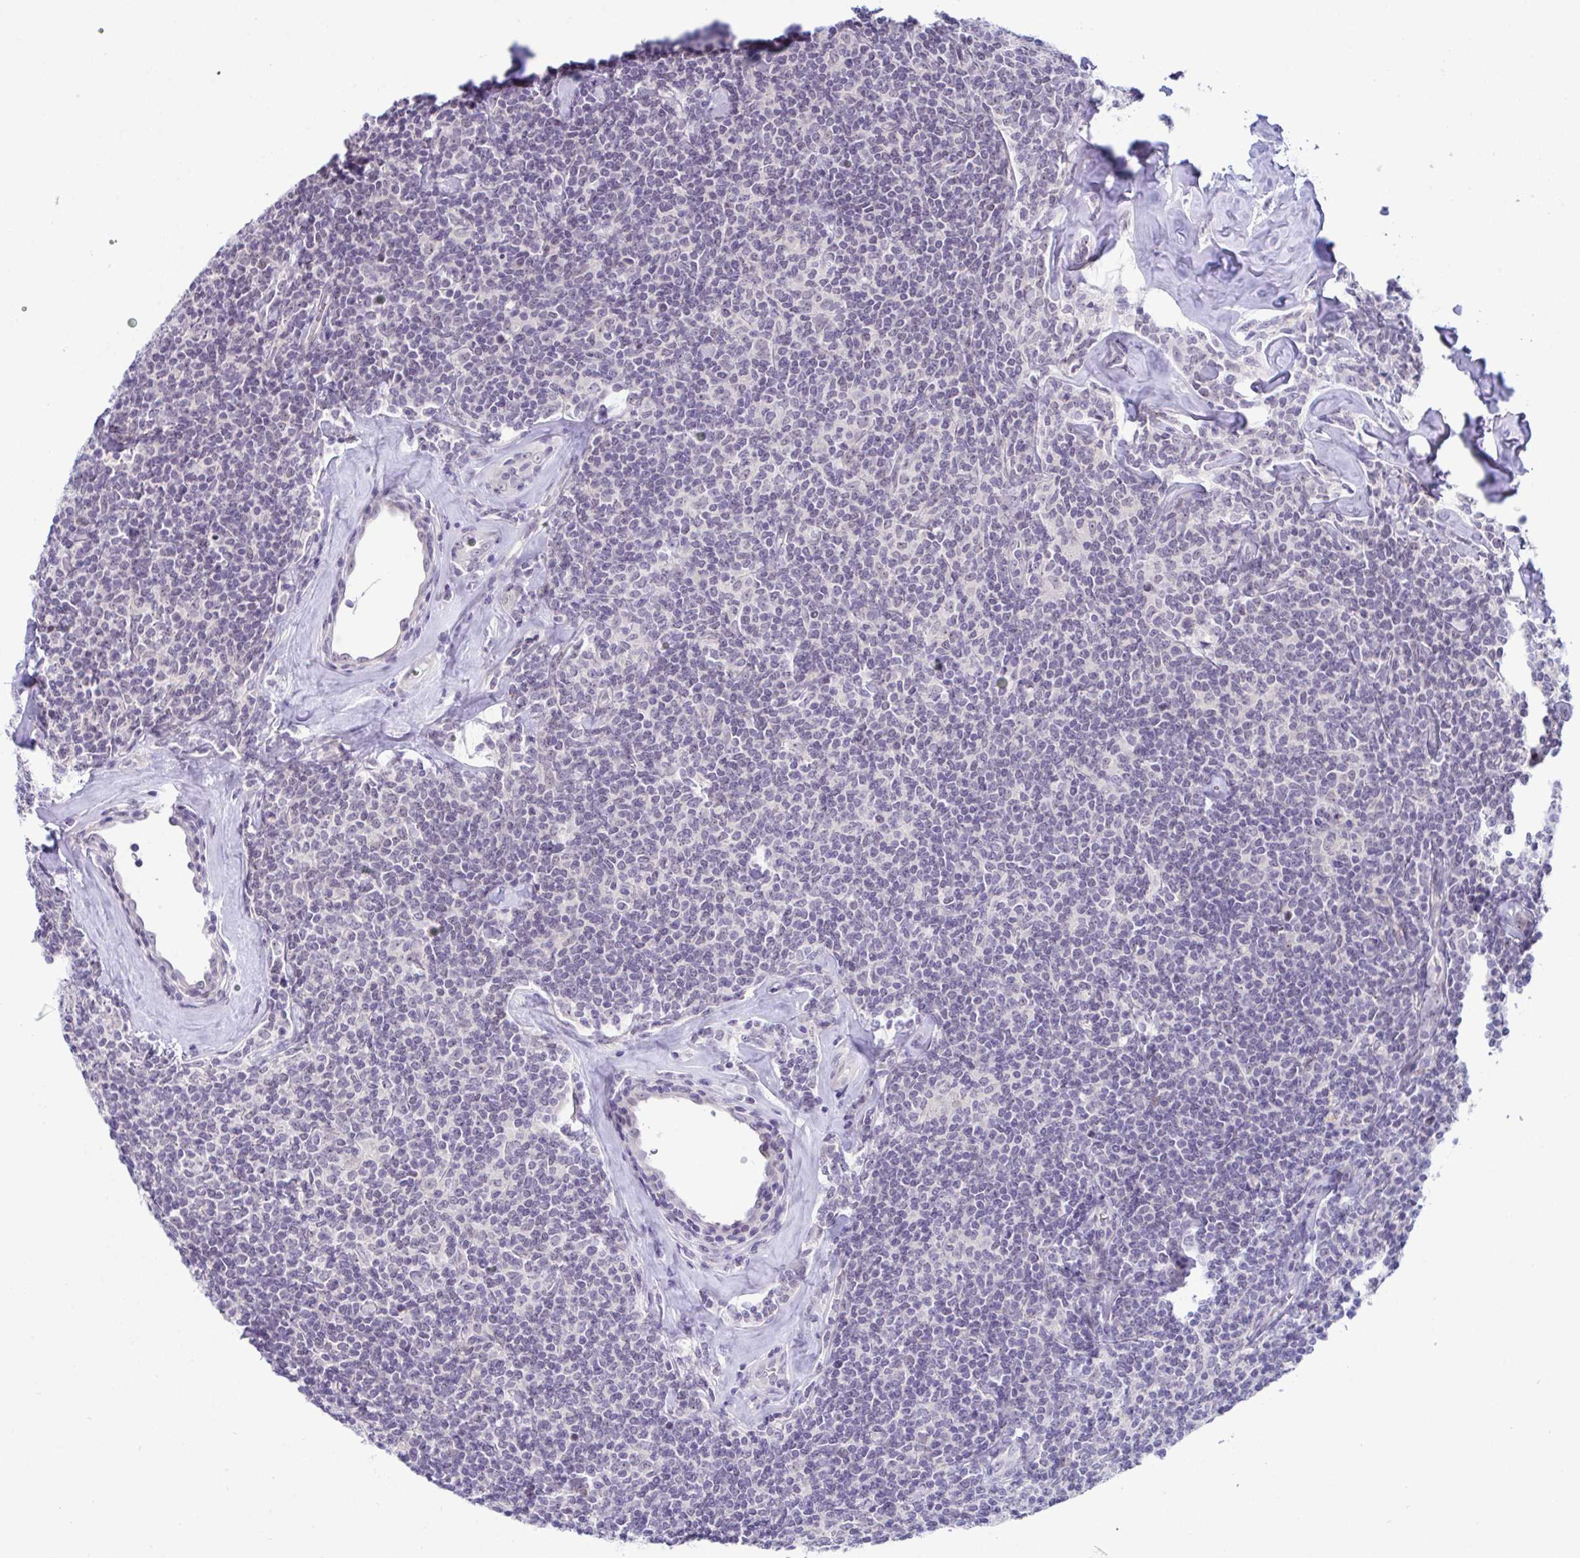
{"staining": {"intensity": "negative", "quantity": "none", "location": "none"}, "tissue": "lymphoma", "cell_type": "Tumor cells", "image_type": "cancer", "snomed": [{"axis": "morphology", "description": "Malignant lymphoma, non-Hodgkin's type, Low grade"}, {"axis": "topography", "description": "Lymph node"}], "caption": "An immunohistochemistry micrograph of lymphoma is shown. There is no staining in tumor cells of lymphoma.", "gene": "USP35", "patient": {"sex": "female", "age": 56}}